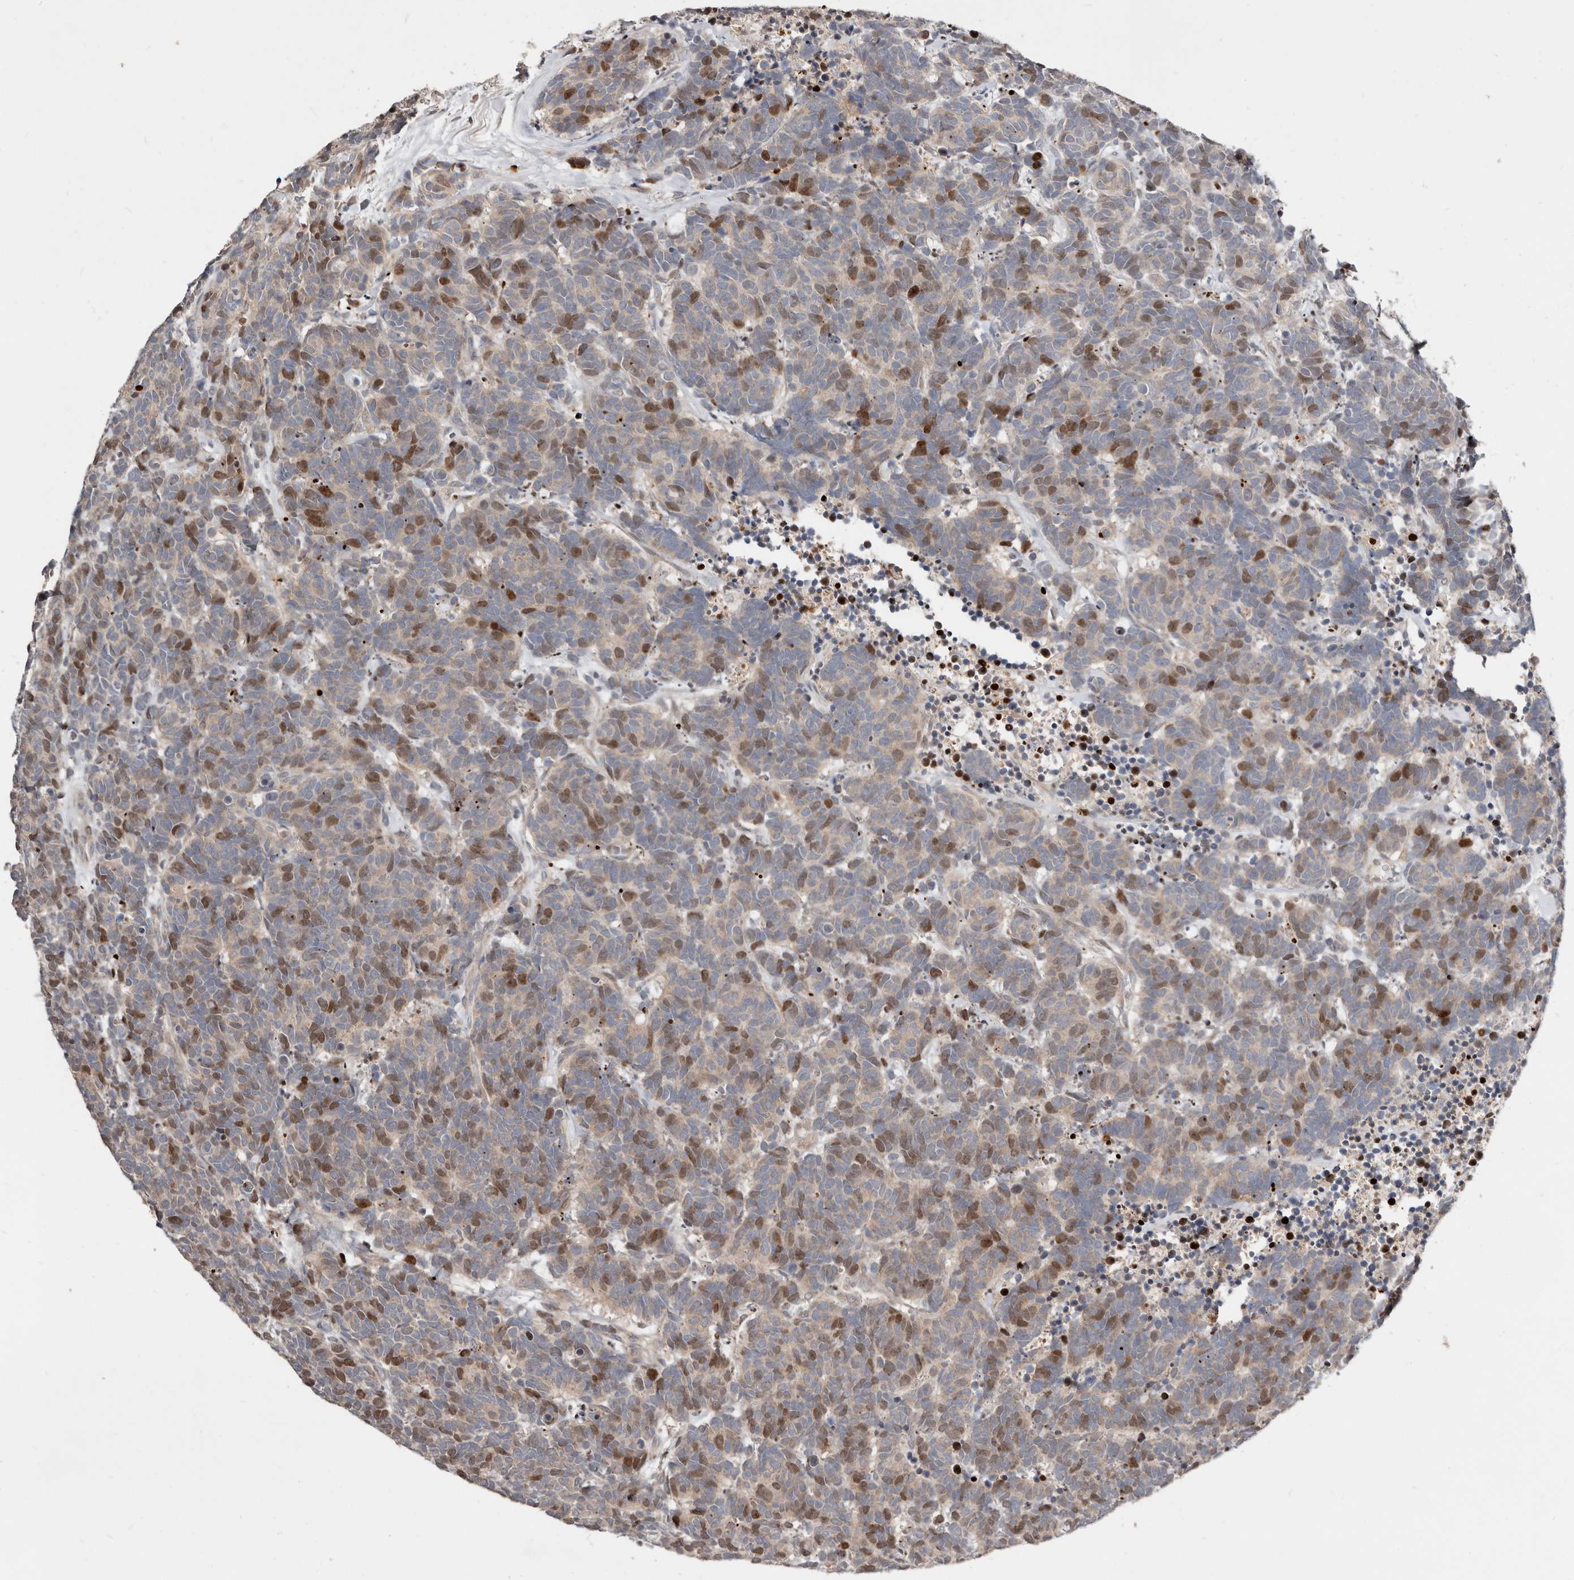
{"staining": {"intensity": "moderate", "quantity": "25%-75%", "location": "cytoplasmic/membranous,nuclear"}, "tissue": "carcinoid", "cell_type": "Tumor cells", "image_type": "cancer", "snomed": [{"axis": "morphology", "description": "Carcinoma, NOS"}, {"axis": "morphology", "description": "Carcinoid, malignant, NOS"}, {"axis": "topography", "description": "Urinary bladder"}], "caption": "The photomicrograph displays immunohistochemical staining of carcinoma. There is moderate cytoplasmic/membranous and nuclear expression is appreciated in approximately 25%-75% of tumor cells.", "gene": "SMYD4", "patient": {"sex": "male", "age": 57}}